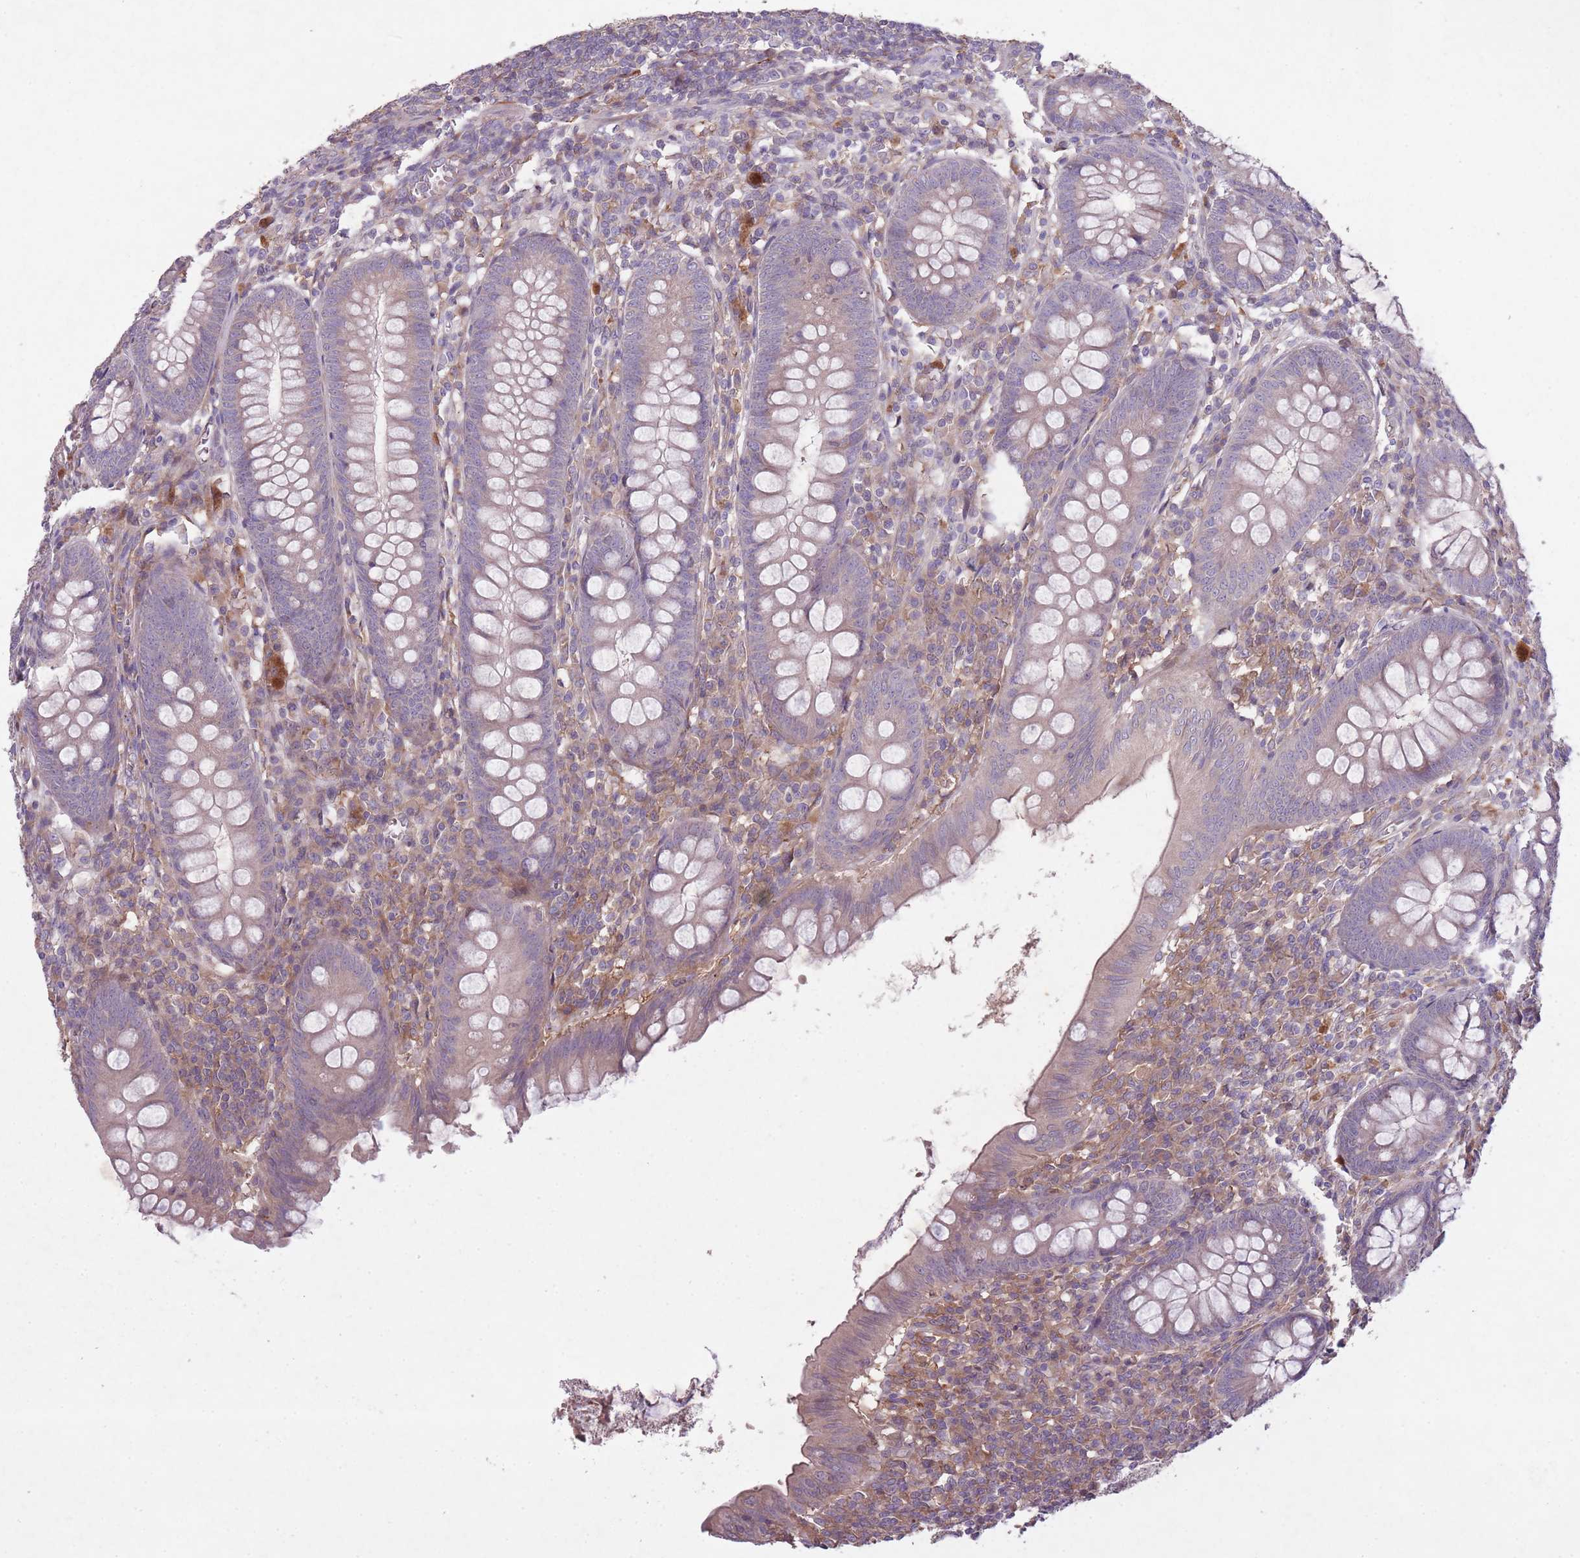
{"staining": {"intensity": "negative", "quantity": "none", "location": "none"}, "tissue": "appendix", "cell_type": "Glandular cells", "image_type": "normal", "snomed": [{"axis": "morphology", "description": "Normal tissue, NOS"}, {"axis": "topography", "description": "Appendix"}], "caption": "This image is of unremarkable appendix stained with immunohistochemistry (IHC) to label a protein in brown with the nuclei are counter-stained blue. There is no expression in glandular cells.", "gene": "OR2V1", "patient": {"sex": "male", "age": 56}}